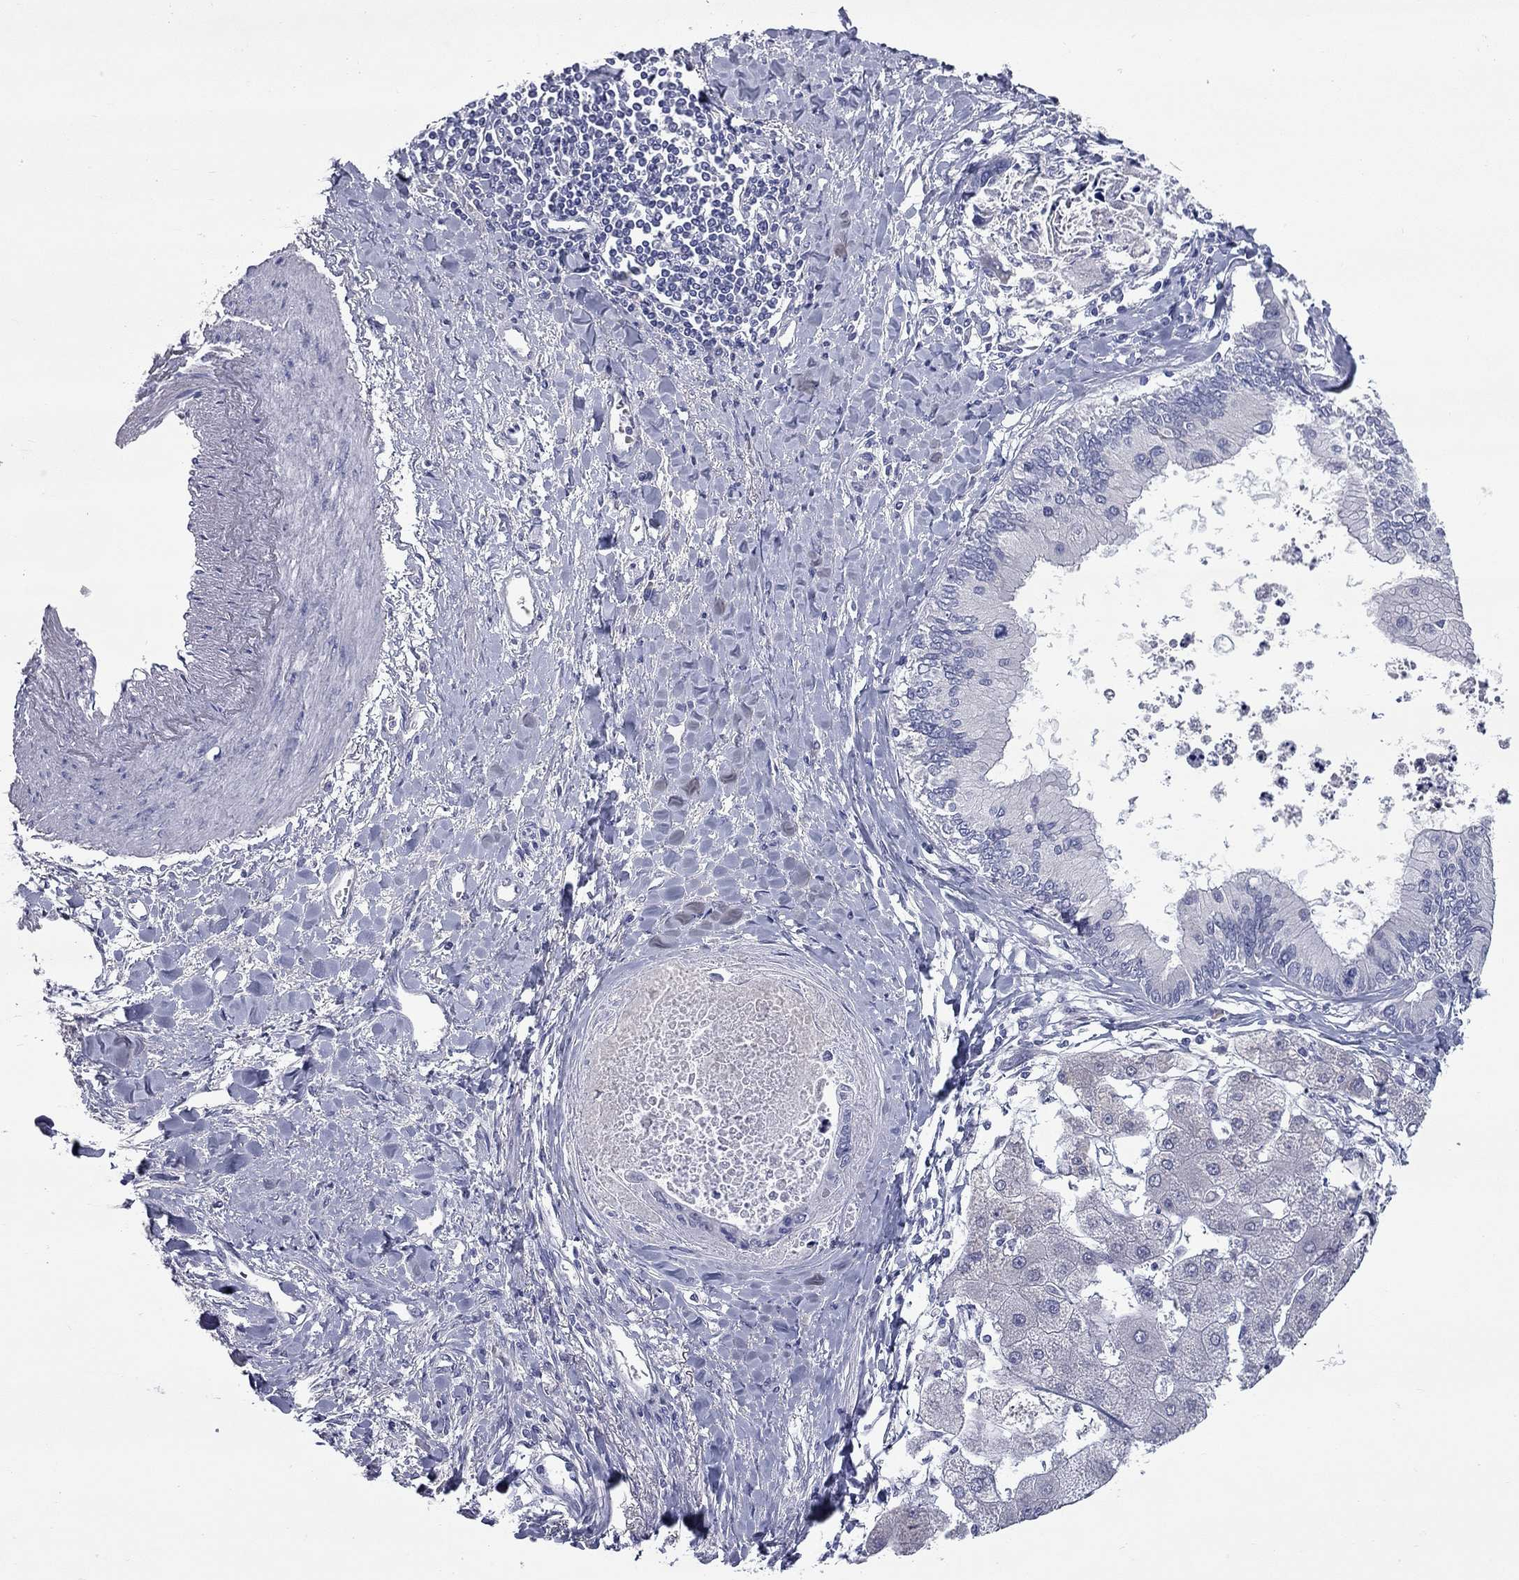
{"staining": {"intensity": "negative", "quantity": "none", "location": "none"}, "tissue": "liver cancer", "cell_type": "Tumor cells", "image_type": "cancer", "snomed": [{"axis": "morphology", "description": "Cholangiocarcinoma"}, {"axis": "topography", "description": "Liver"}], "caption": "Micrograph shows no protein expression in tumor cells of liver cancer tissue.", "gene": "UNC119B", "patient": {"sex": "male", "age": 66}}